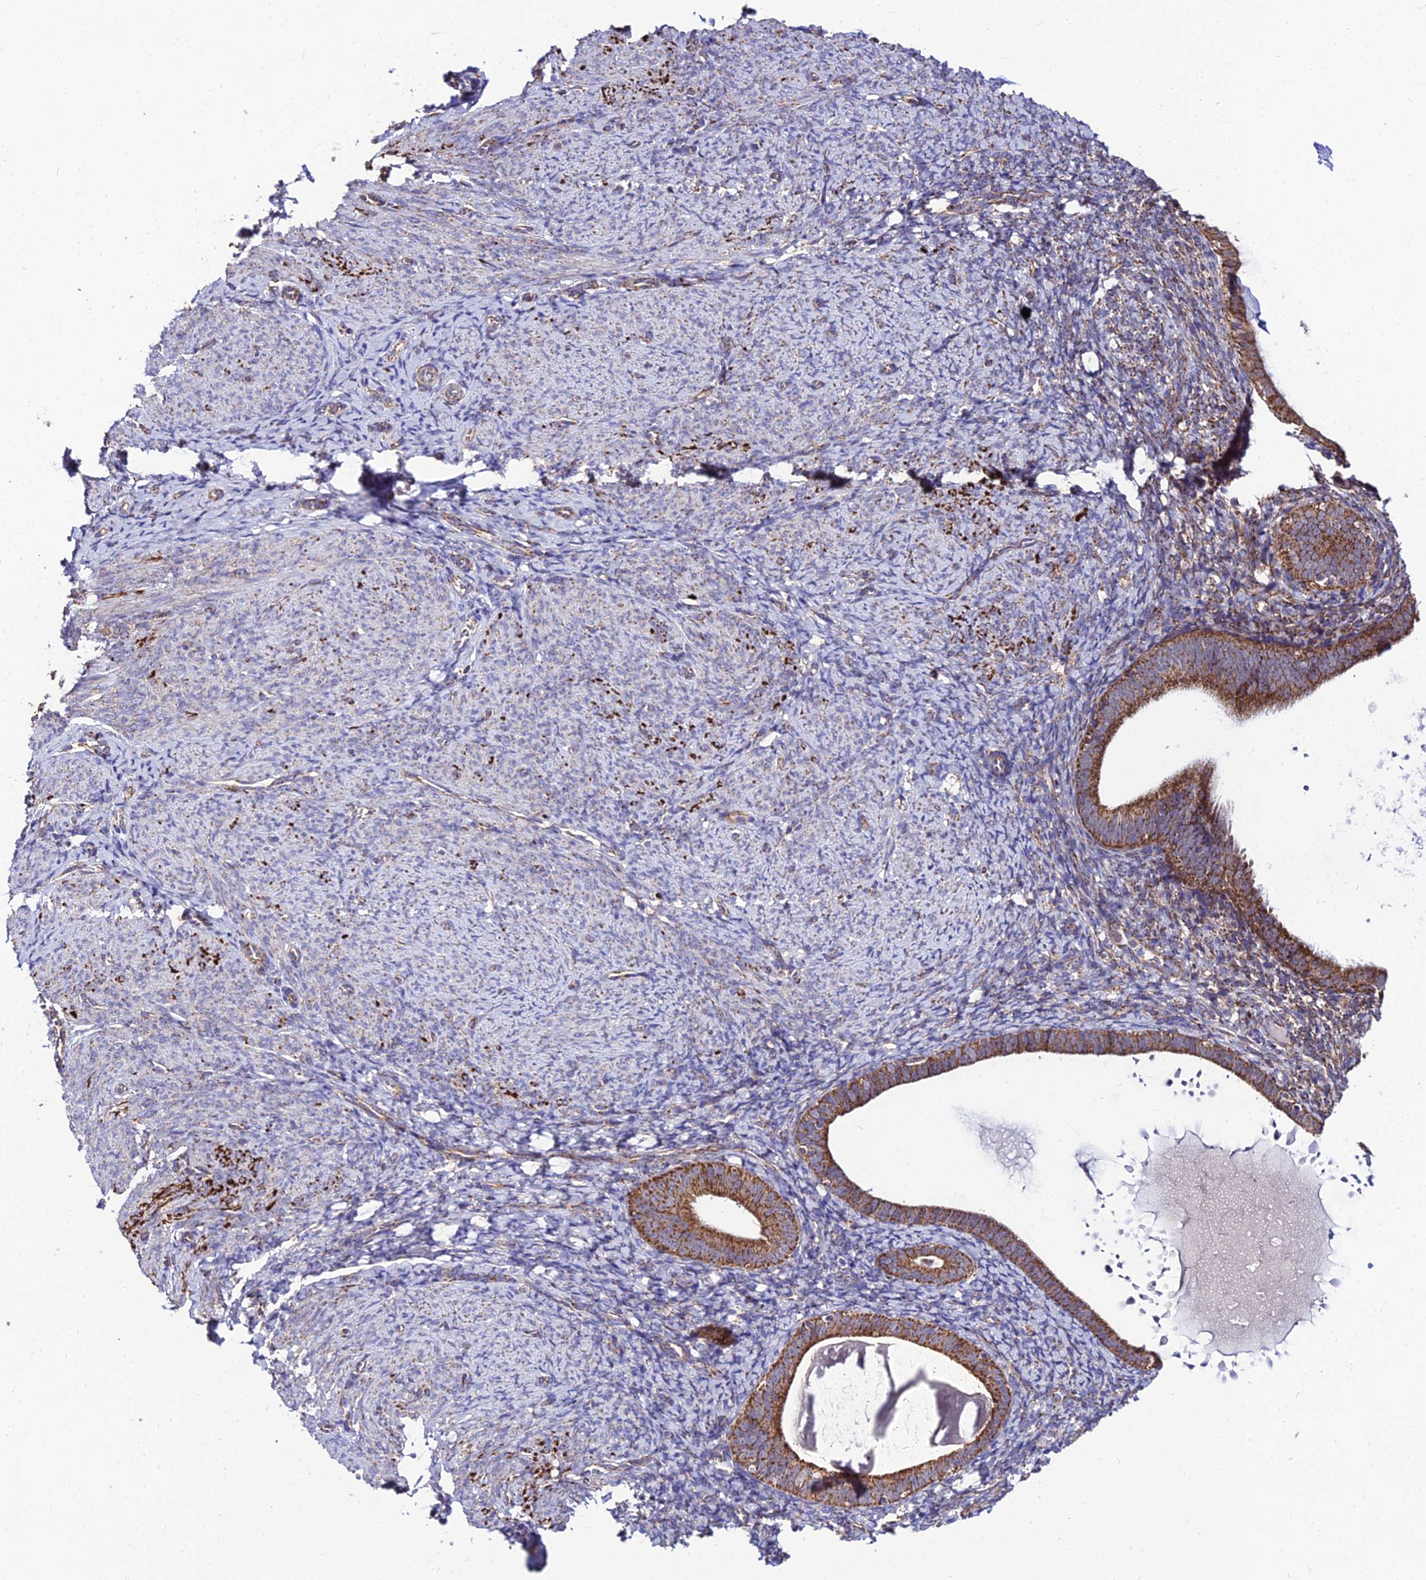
{"staining": {"intensity": "moderate", "quantity": ">75%", "location": "cytoplasmic/membranous"}, "tissue": "endometrium", "cell_type": "Cells in endometrial stroma", "image_type": "normal", "snomed": [{"axis": "morphology", "description": "Normal tissue, NOS"}, {"axis": "topography", "description": "Endometrium"}], "caption": "Immunohistochemistry histopathology image of benign human endometrium stained for a protein (brown), which exhibits medium levels of moderate cytoplasmic/membranous staining in approximately >75% of cells in endometrial stroma.", "gene": "PSMD2", "patient": {"sex": "female", "age": 65}}